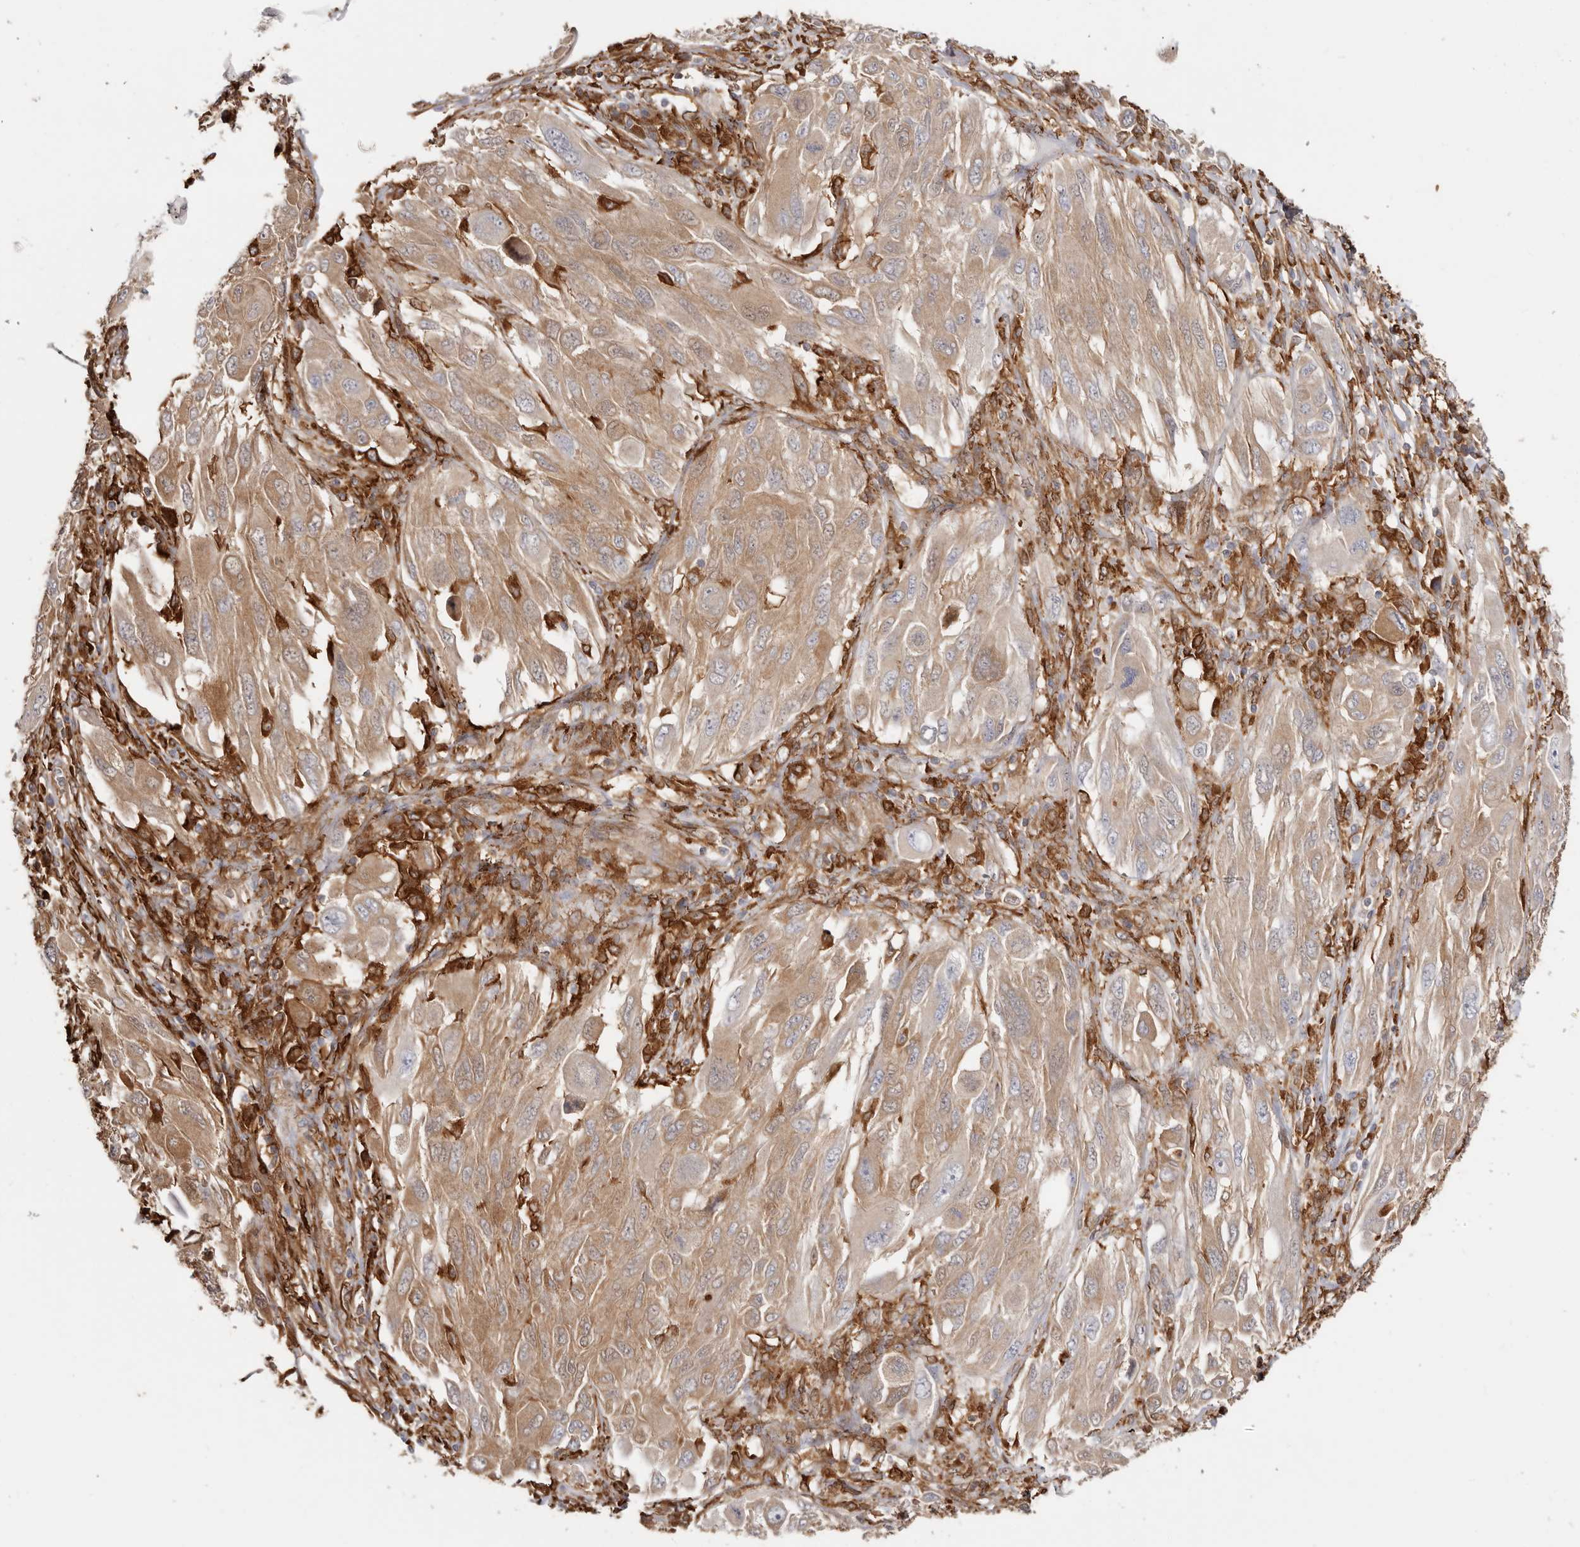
{"staining": {"intensity": "weak", "quantity": ">75%", "location": "cytoplasmic/membranous"}, "tissue": "melanoma", "cell_type": "Tumor cells", "image_type": "cancer", "snomed": [{"axis": "morphology", "description": "Malignant melanoma, NOS"}, {"axis": "topography", "description": "Skin"}], "caption": "Immunohistochemical staining of human melanoma reveals low levels of weak cytoplasmic/membranous expression in approximately >75% of tumor cells.", "gene": "LAP3", "patient": {"sex": "female", "age": 91}}